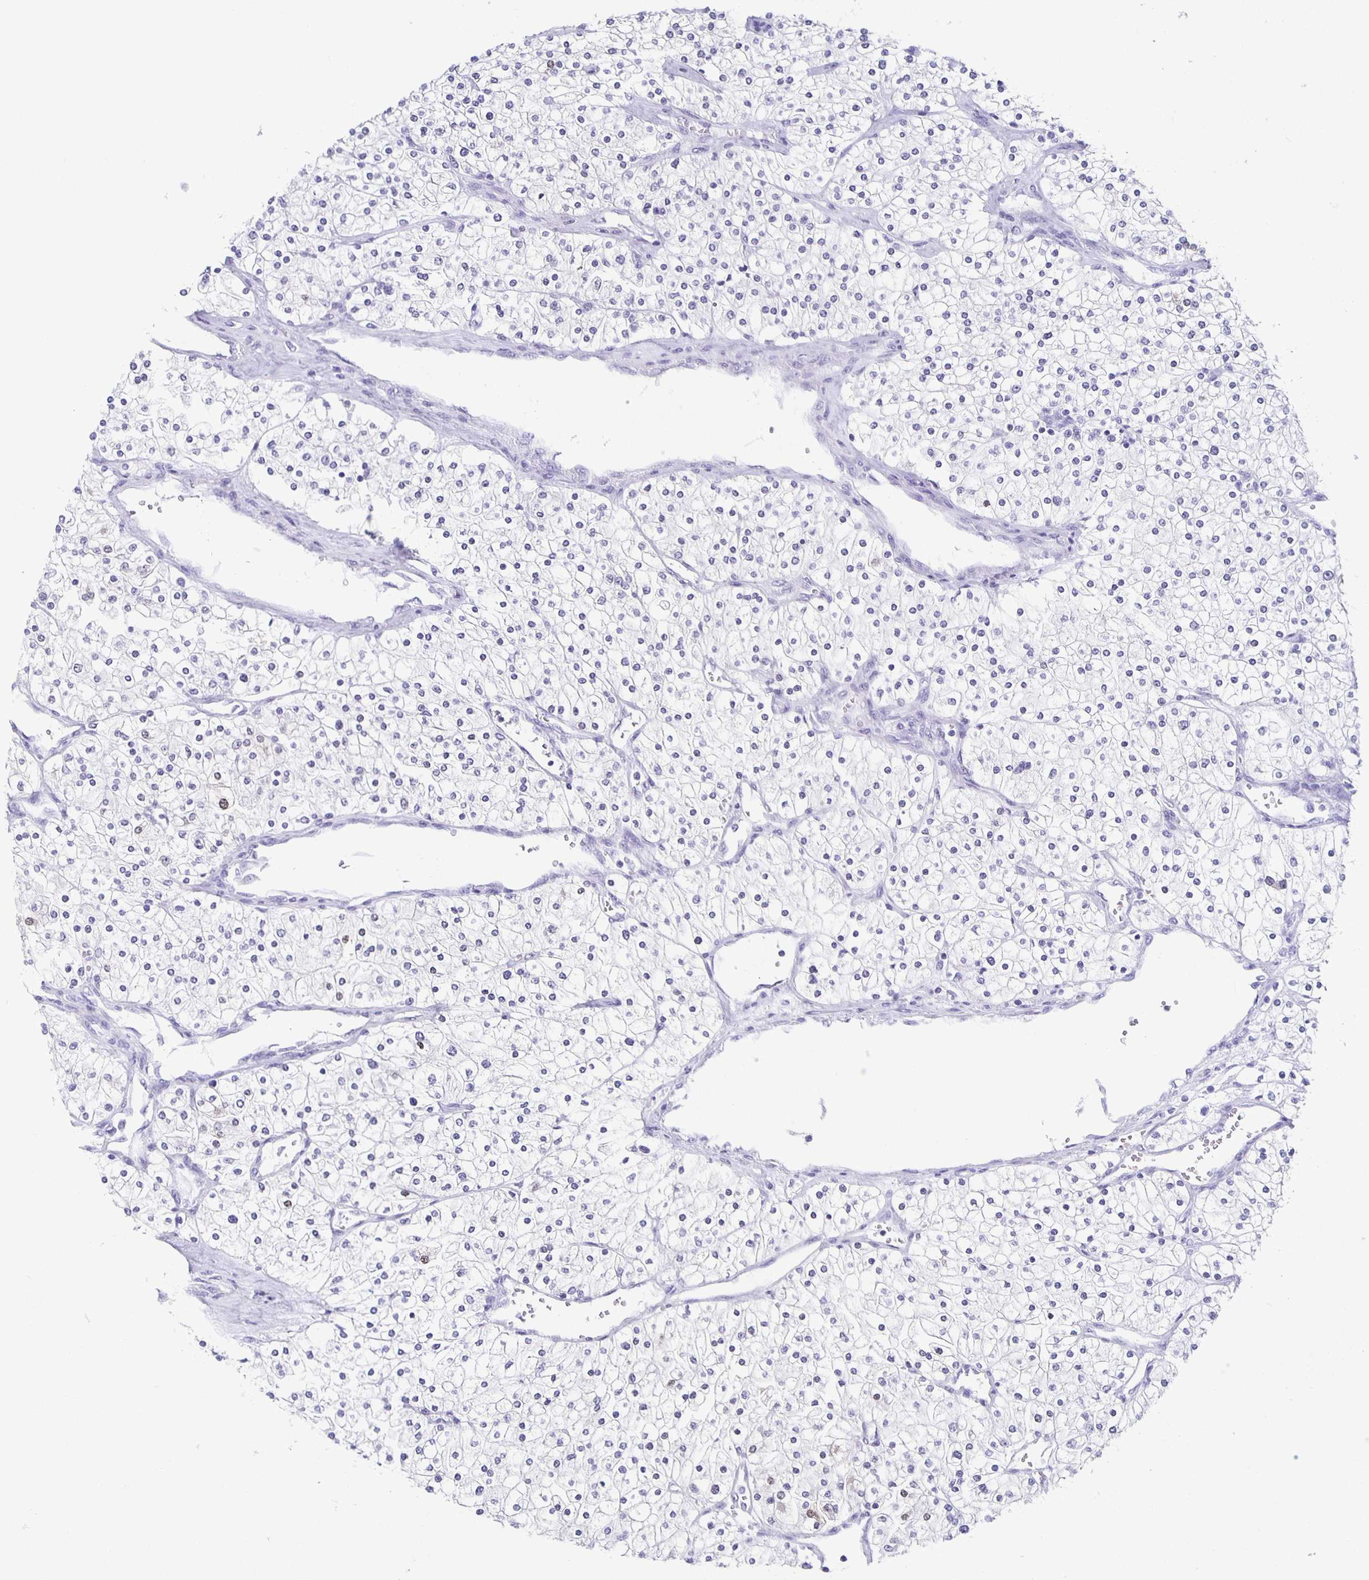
{"staining": {"intensity": "negative", "quantity": "none", "location": "none"}, "tissue": "renal cancer", "cell_type": "Tumor cells", "image_type": "cancer", "snomed": [{"axis": "morphology", "description": "Adenocarcinoma, NOS"}, {"axis": "topography", "description": "Kidney"}], "caption": "This is an immunohistochemistry (IHC) image of renal cancer (adenocarcinoma). There is no staining in tumor cells.", "gene": "TPPP", "patient": {"sex": "male", "age": 80}}